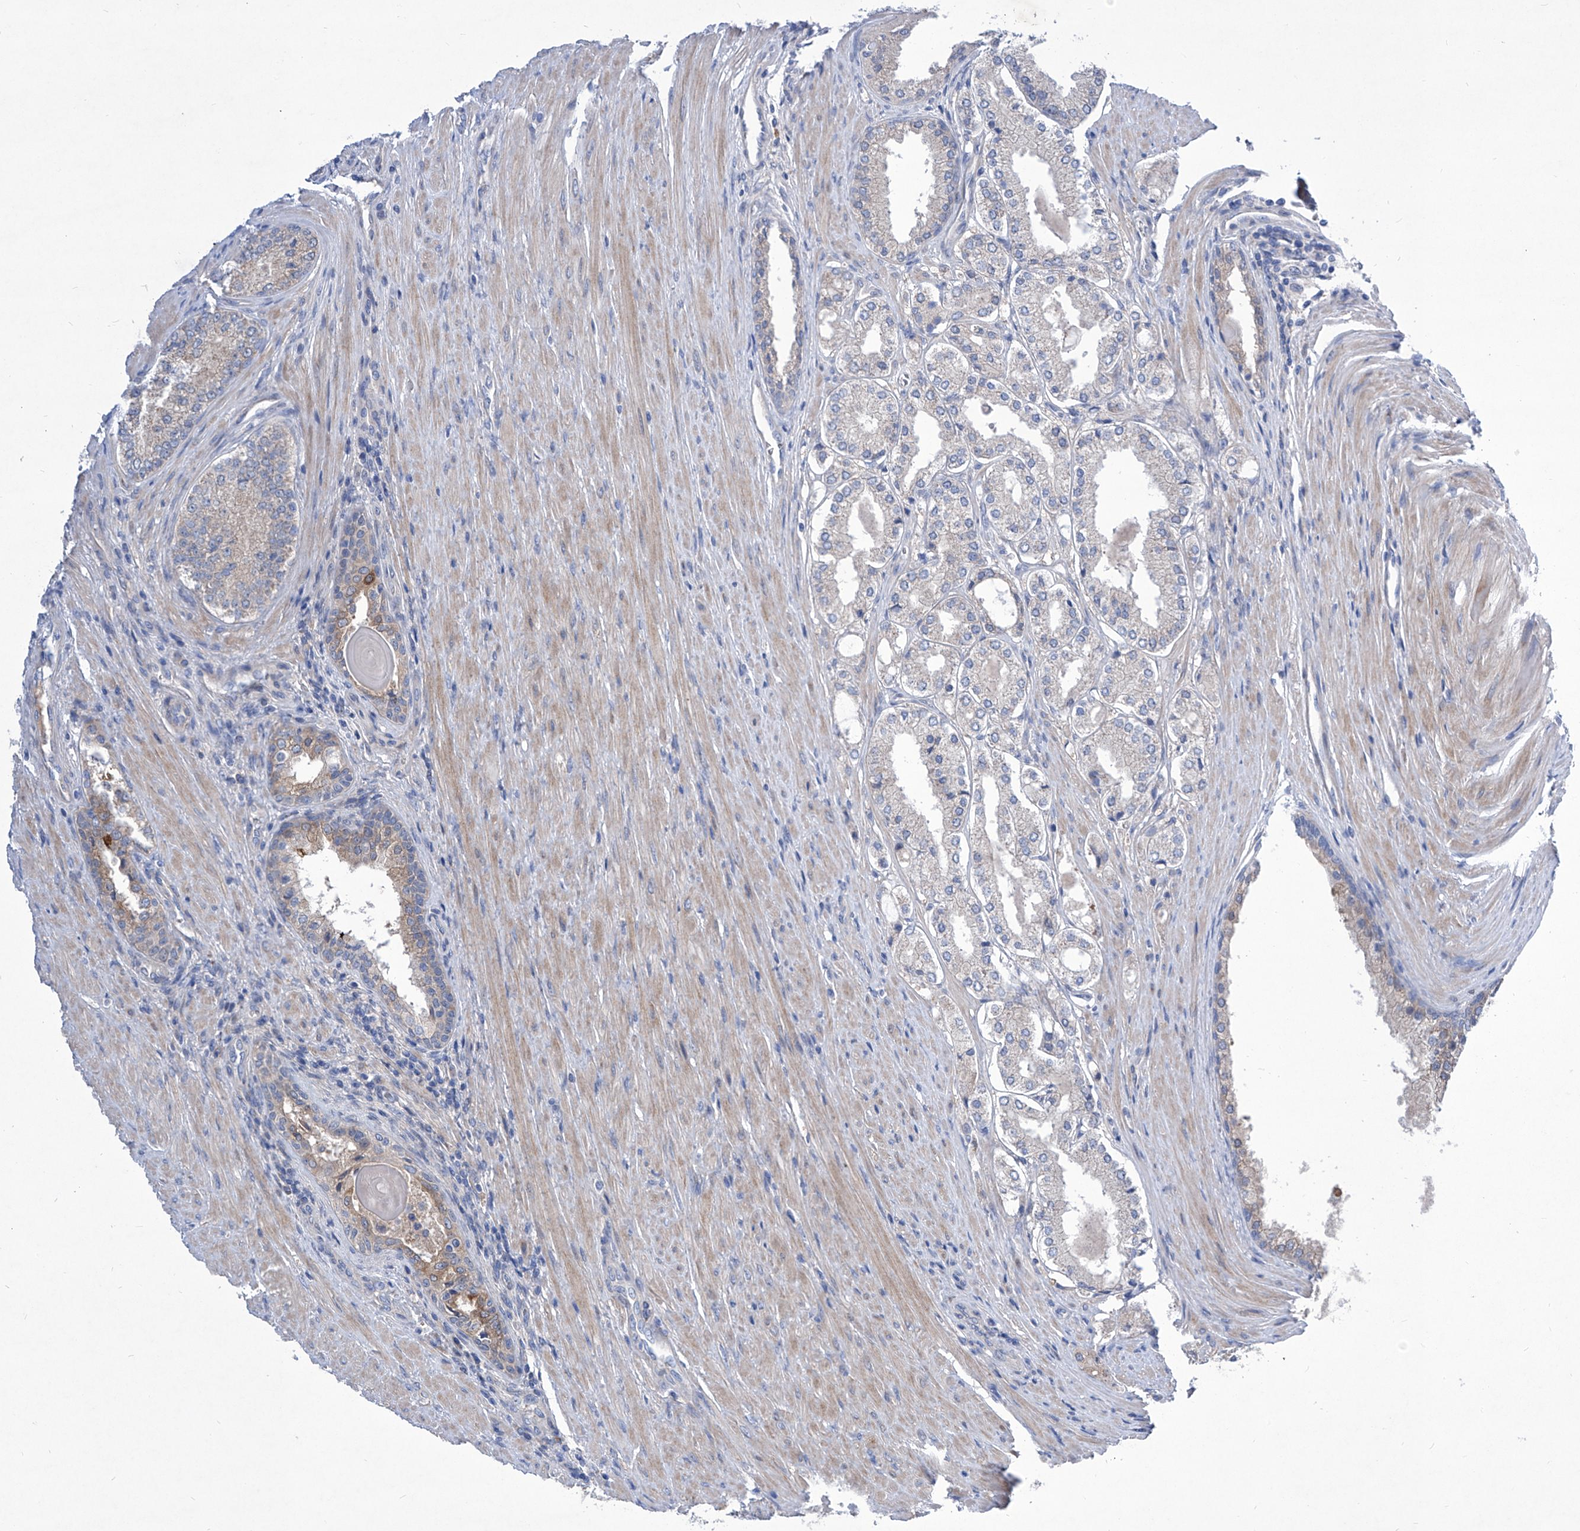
{"staining": {"intensity": "negative", "quantity": "none", "location": "none"}, "tissue": "prostate cancer", "cell_type": "Tumor cells", "image_type": "cancer", "snomed": [{"axis": "morphology", "description": "Adenocarcinoma, High grade"}, {"axis": "topography", "description": "Prostate"}], "caption": "IHC histopathology image of neoplastic tissue: human prostate adenocarcinoma (high-grade) stained with DAB reveals no significant protein positivity in tumor cells. (DAB immunohistochemistry with hematoxylin counter stain).", "gene": "SRBD1", "patient": {"sex": "male", "age": 60}}